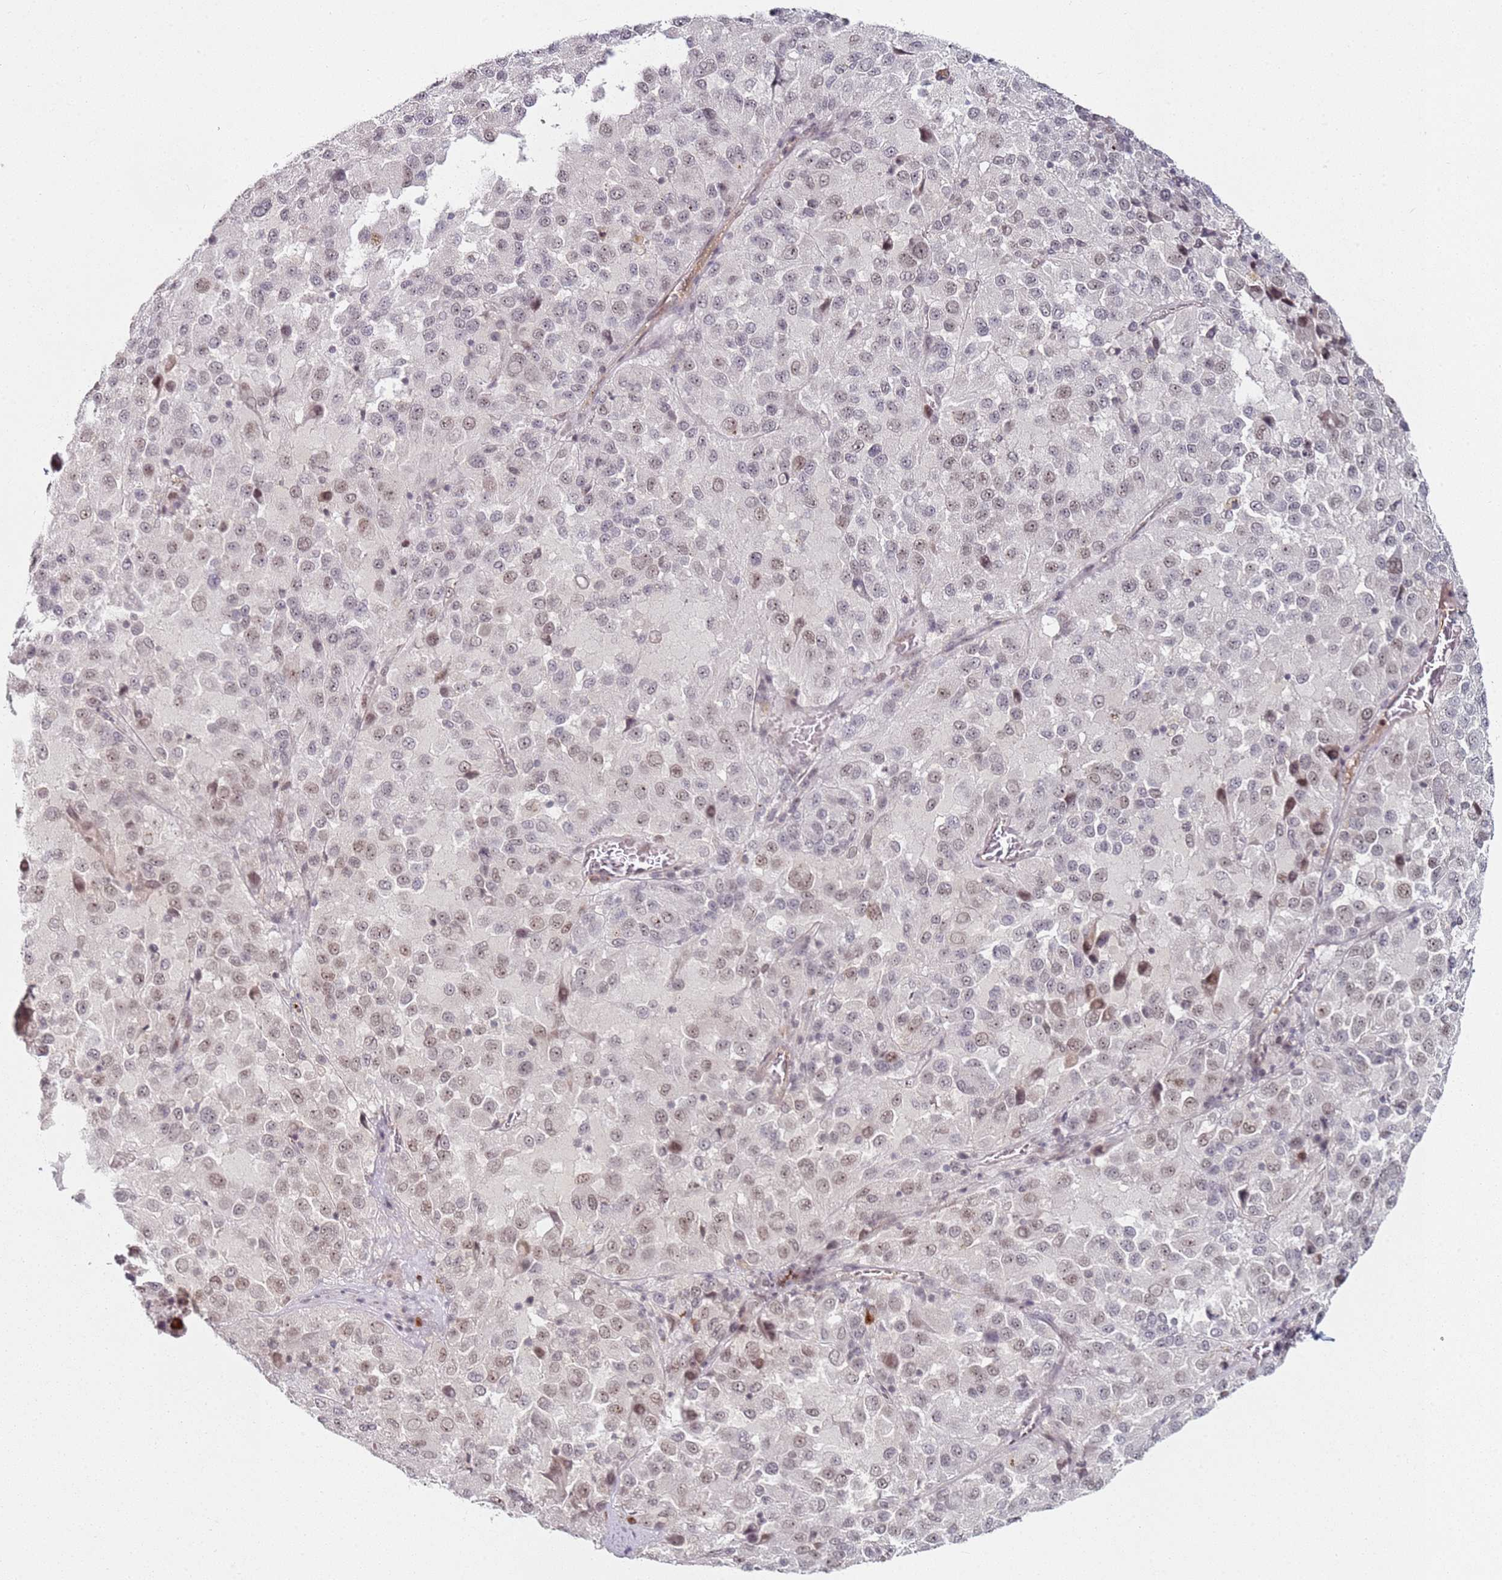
{"staining": {"intensity": "weak", "quantity": "25%-75%", "location": "nuclear"}, "tissue": "melanoma", "cell_type": "Tumor cells", "image_type": "cancer", "snomed": [{"axis": "morphology", "description": "Malignant melanoma, Metastatic site"}, {"axis": "topography", "description": "Lung"}], "caption": "Immunohistochemical staining of malignant melanoma (metastatic site) demonstrates low levels of weak nuclear positivity in about 25%-75% of tumor cells.", "gene": "ATF6B", "patient": {"sex": "male", "age": 64}}